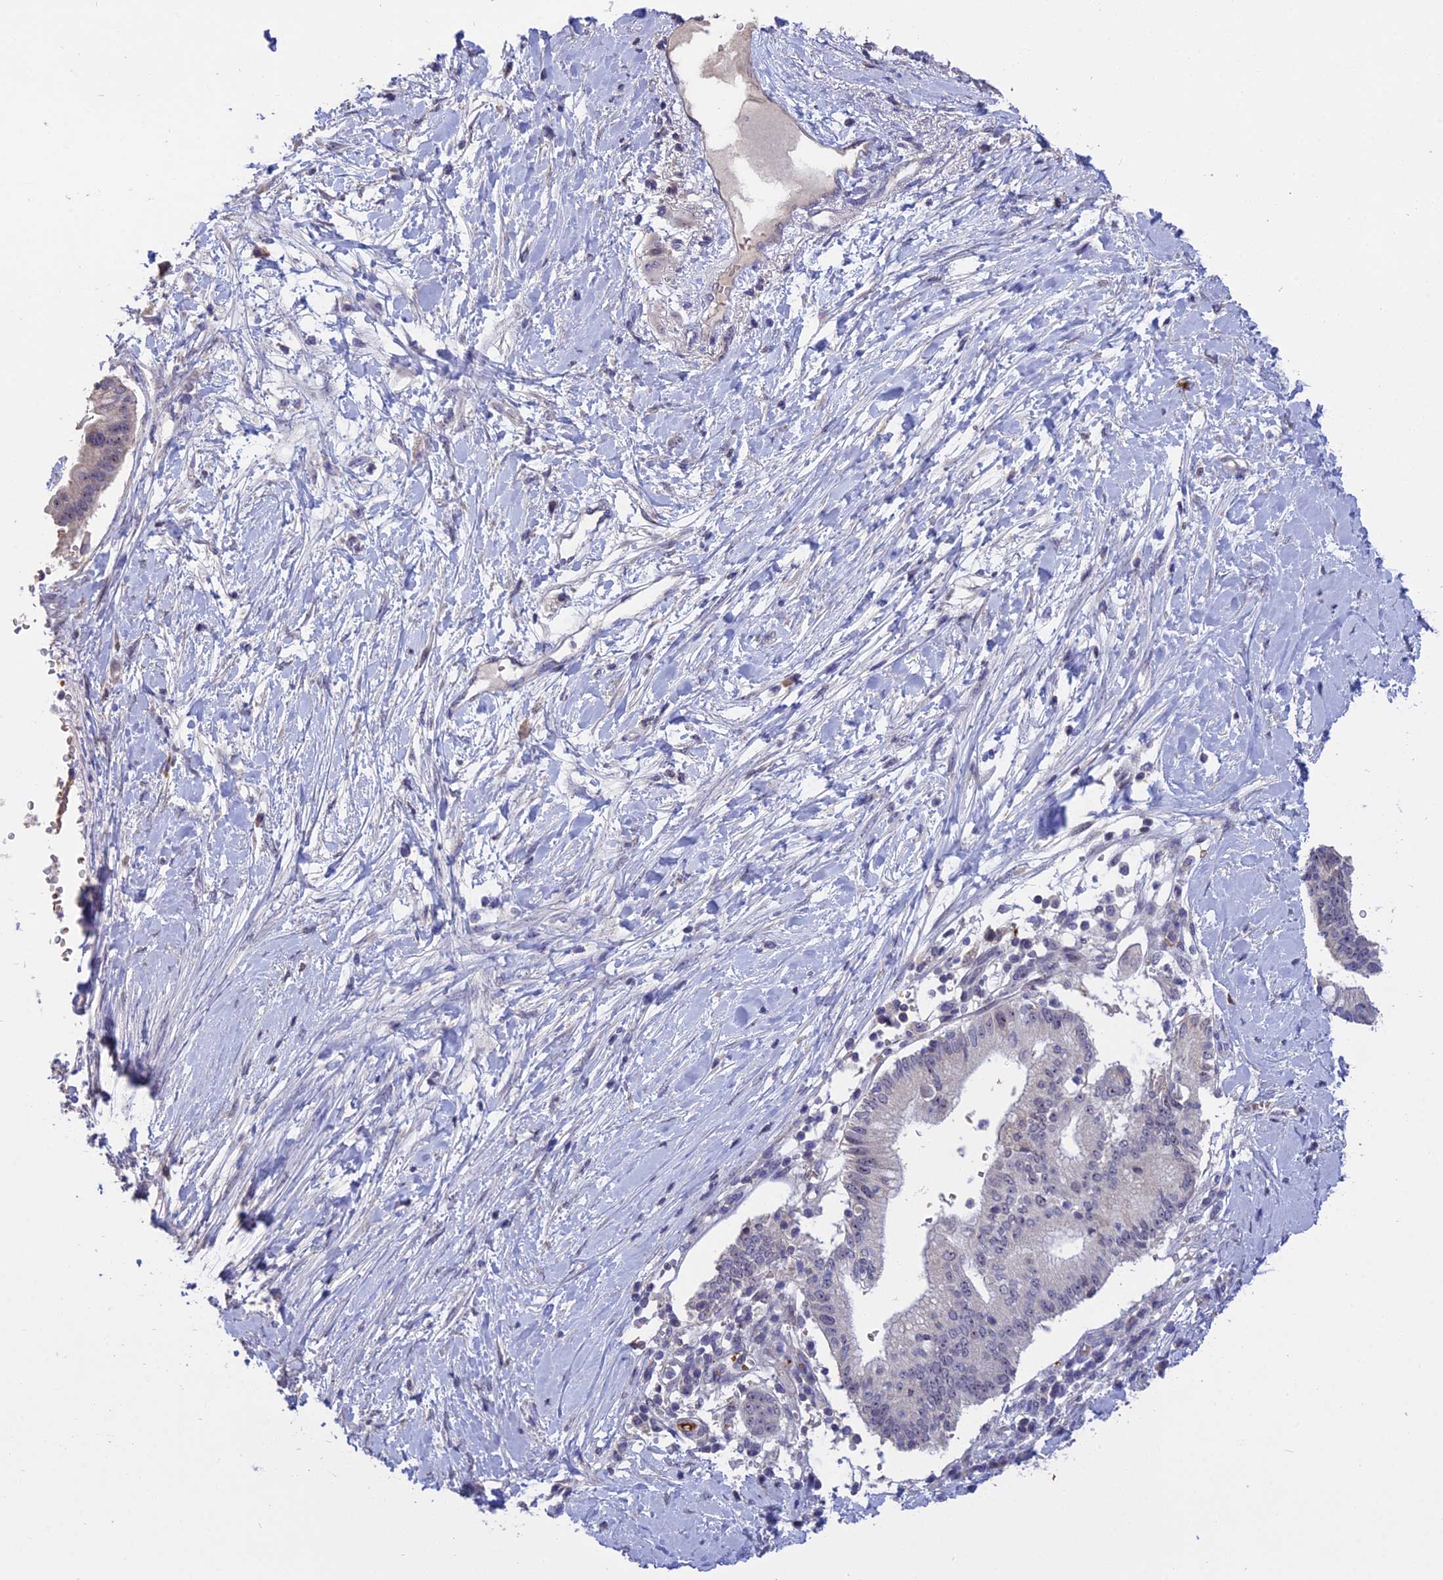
{"staining": {"intensity": "negative", "quantity": "none", "location": "none"}, "tissue": "pancreatic cancer", "cell_type": "Tumor cells", "image_type": "cancer", "snomed": [{"axis": "morphology", "description": "Adenocarcinoma, NOS"}, {"axis": "topography", "description": "Pancreas"}], "caption": "An image of human pancreatic cancer (adenocarcinoma) is negative for staining in tumor cells. (DAB immunohistochemistry, high magnification).", "gene": "KNOP1", "patient": {"sex": "male", "age": 68}}